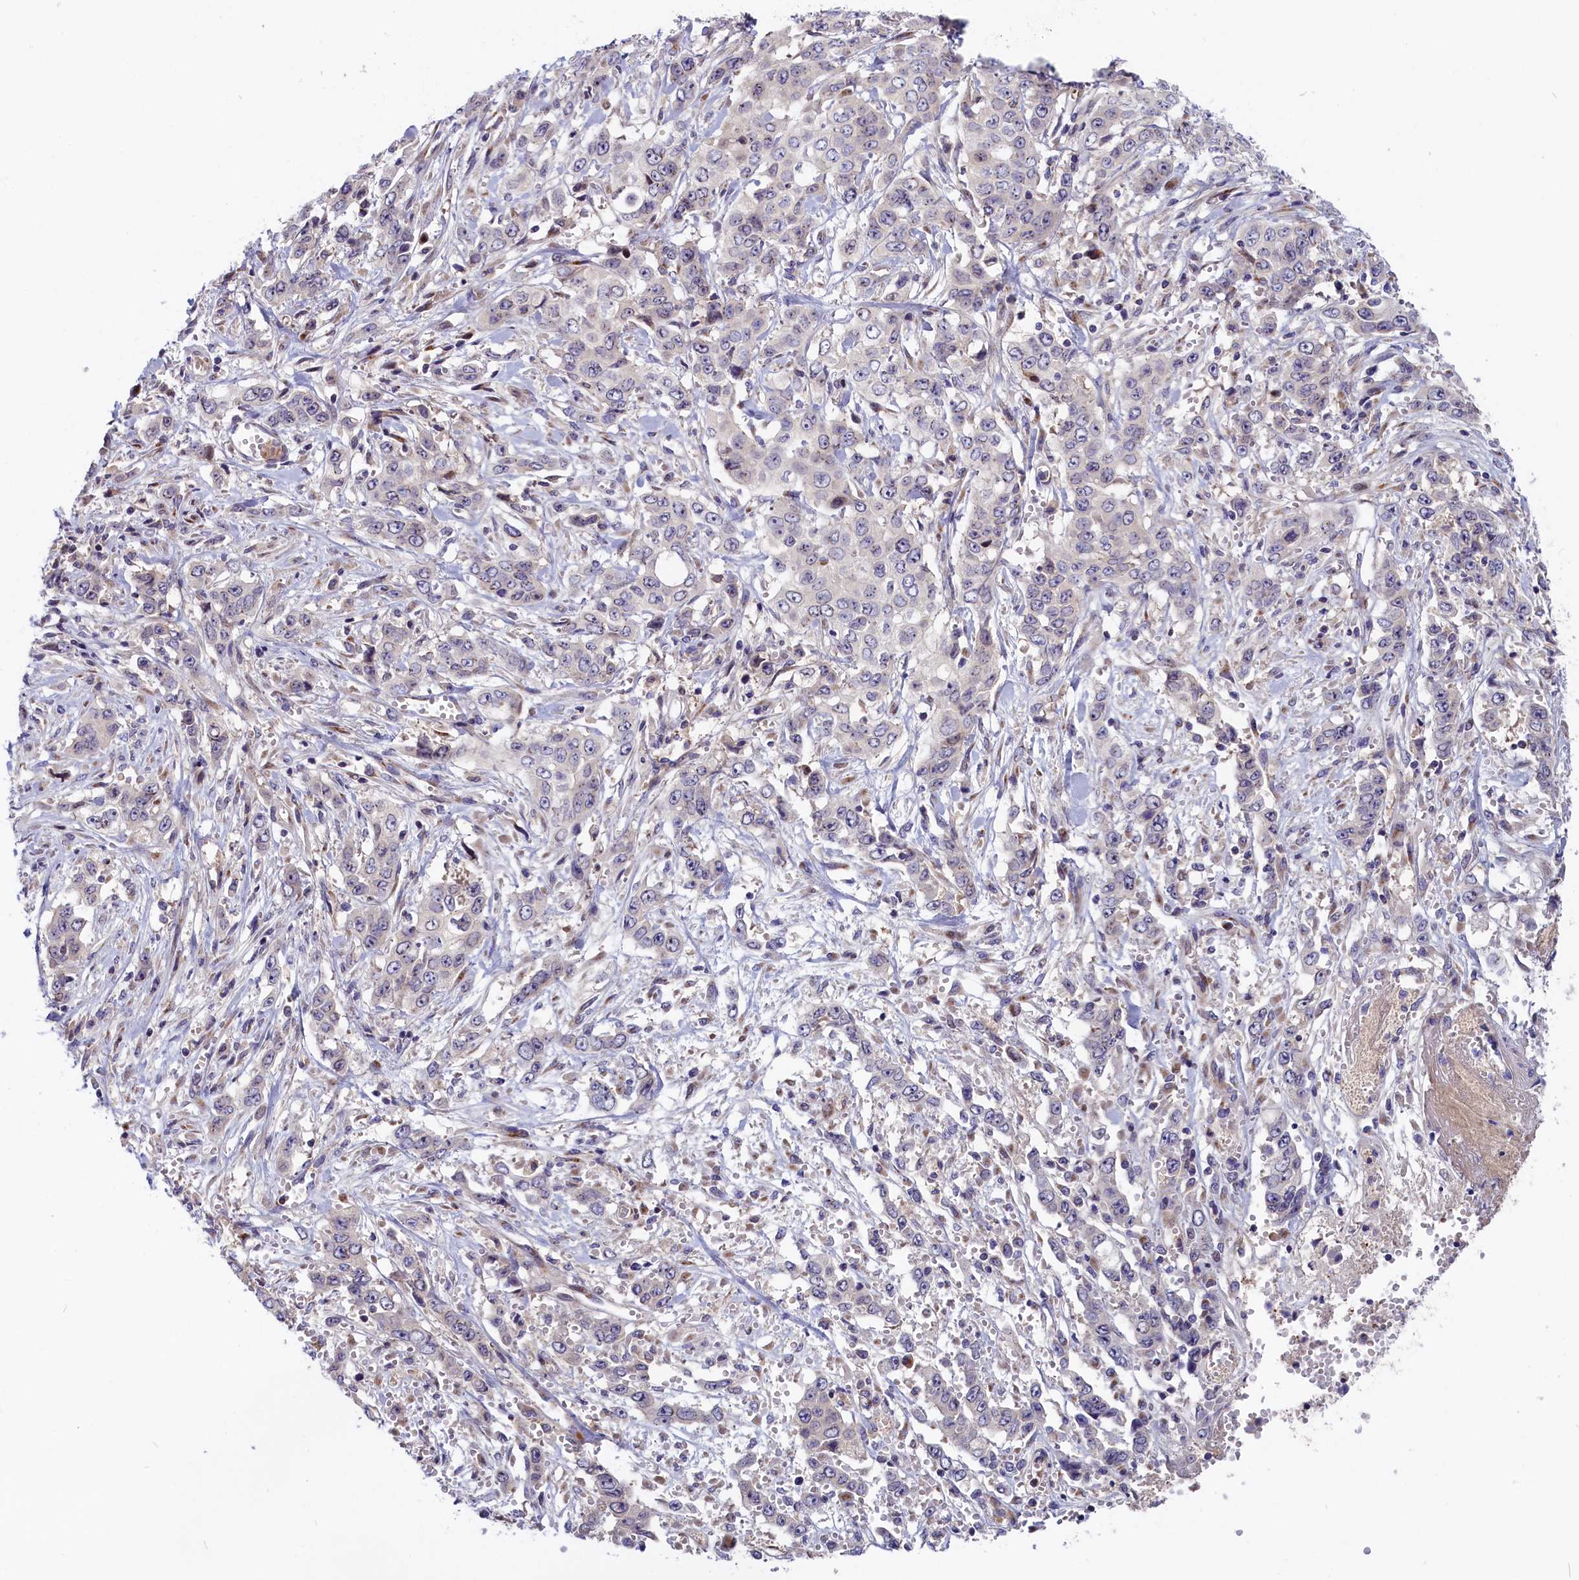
{"staining": {"intensity": "negative", "quantity": "none", "location": "none"}, "tissue": "stomach cancer", "cell_type": "Tumor cells", "image_type": "cancer", "snomed": [{"axis": "morphology", "description": "Adenocarcinoma, NOS"}, {"axis": "topography", "description": "Stomach, upper"}], "caption": "Tumor cells are negative for protein expression in human stomach adenocarcinoma. (DAB (3,3'-diaminobenzidine) immunohistochemistry visualized using brightfield microscopy, high magnification).", "gene": "CHST12", "patient": {"sex": "male", "age": 62}}